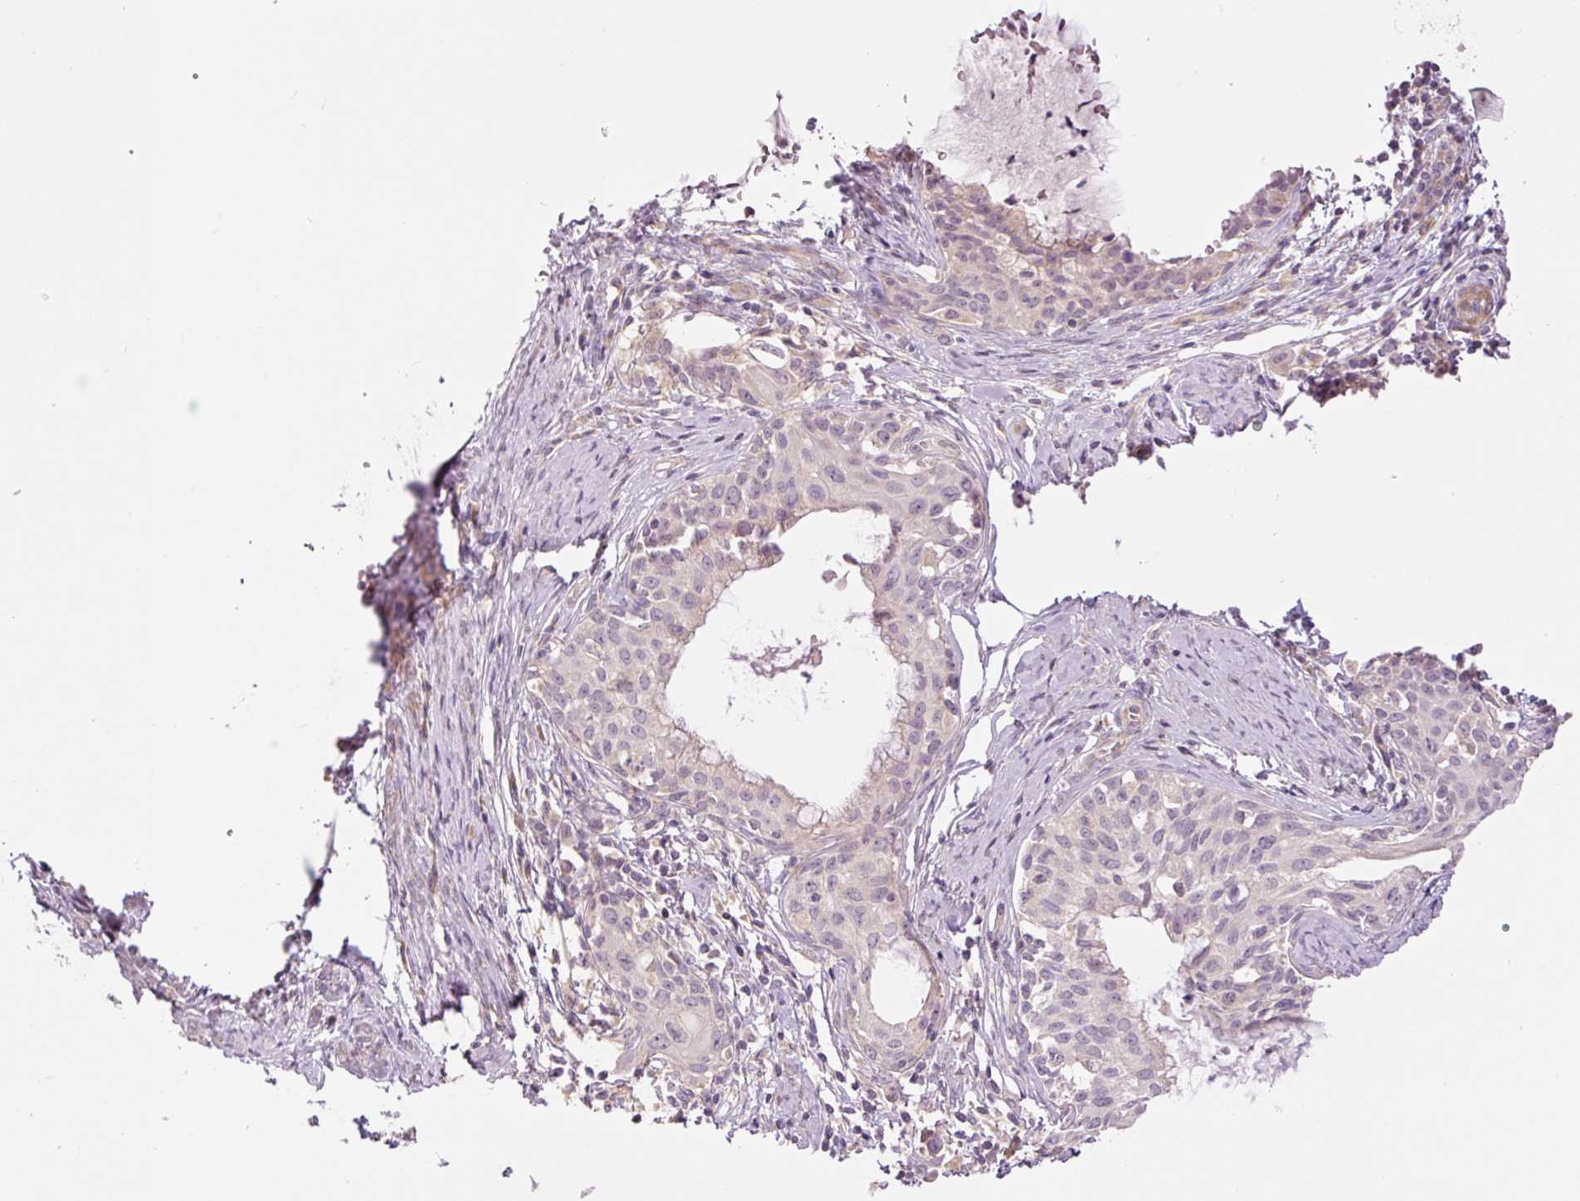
{"staining": {"intensity": "negative", "quantity": "none", "location": "none"}, "tissue": "cervical cancer", "cell_type": "Tumor cells", "image_type": "cancer", "snomed": [{"axis": "morphology", "description": "Squamous cell carcinoma, NOS"}, {"axis": "morphology", "description": "Adenocarcinoma, NOS"}, {"axis": "topography", "description": "Cervix"}], "caption": "The micrograph reveals no staining of tumor cells in cervical cancer.", "gene": "SLC29A3", "patient": {"sex": "female", "age": 52}}